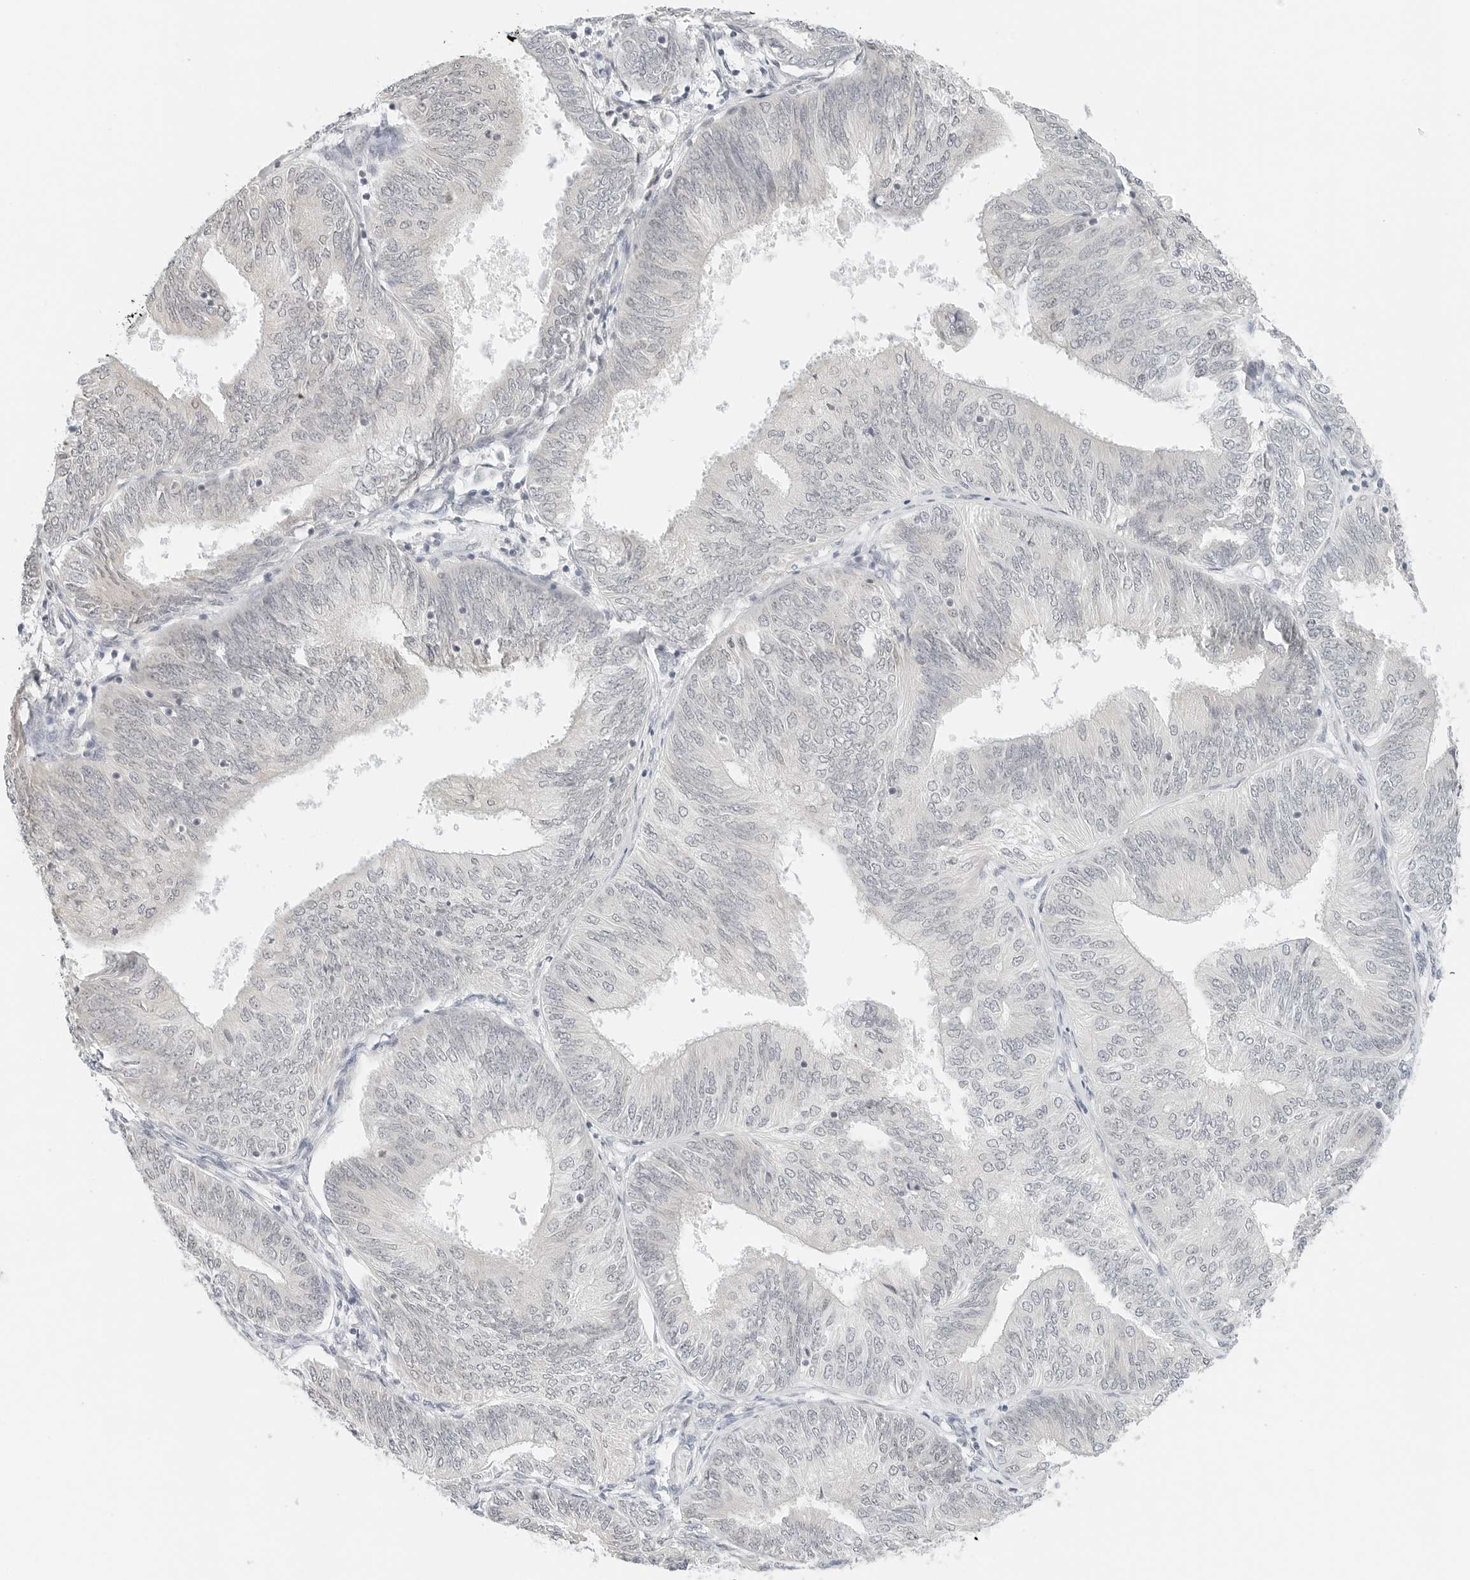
{"staining": {"intensity": "negative", "quantity": "none", "location": "none"}, "tissue": "endometrial cancer", "cell_type": "Tumor cells", "image_type": "cancer", "snomed": [{"axis": "morphology", "description": "Adenocarcinoma, NOS"}, {"axis": "topography", "description": "Endometrium"}], "caption": "The photomicrograph shows no significant positivity in tumor cells of adenocarcinoma (endometrial). (DAB immunohistochemistry visualized using brightfield microscopy, high magnification).", "gene": "NEO1", "patient": {"sex": "female", "age": 58}}